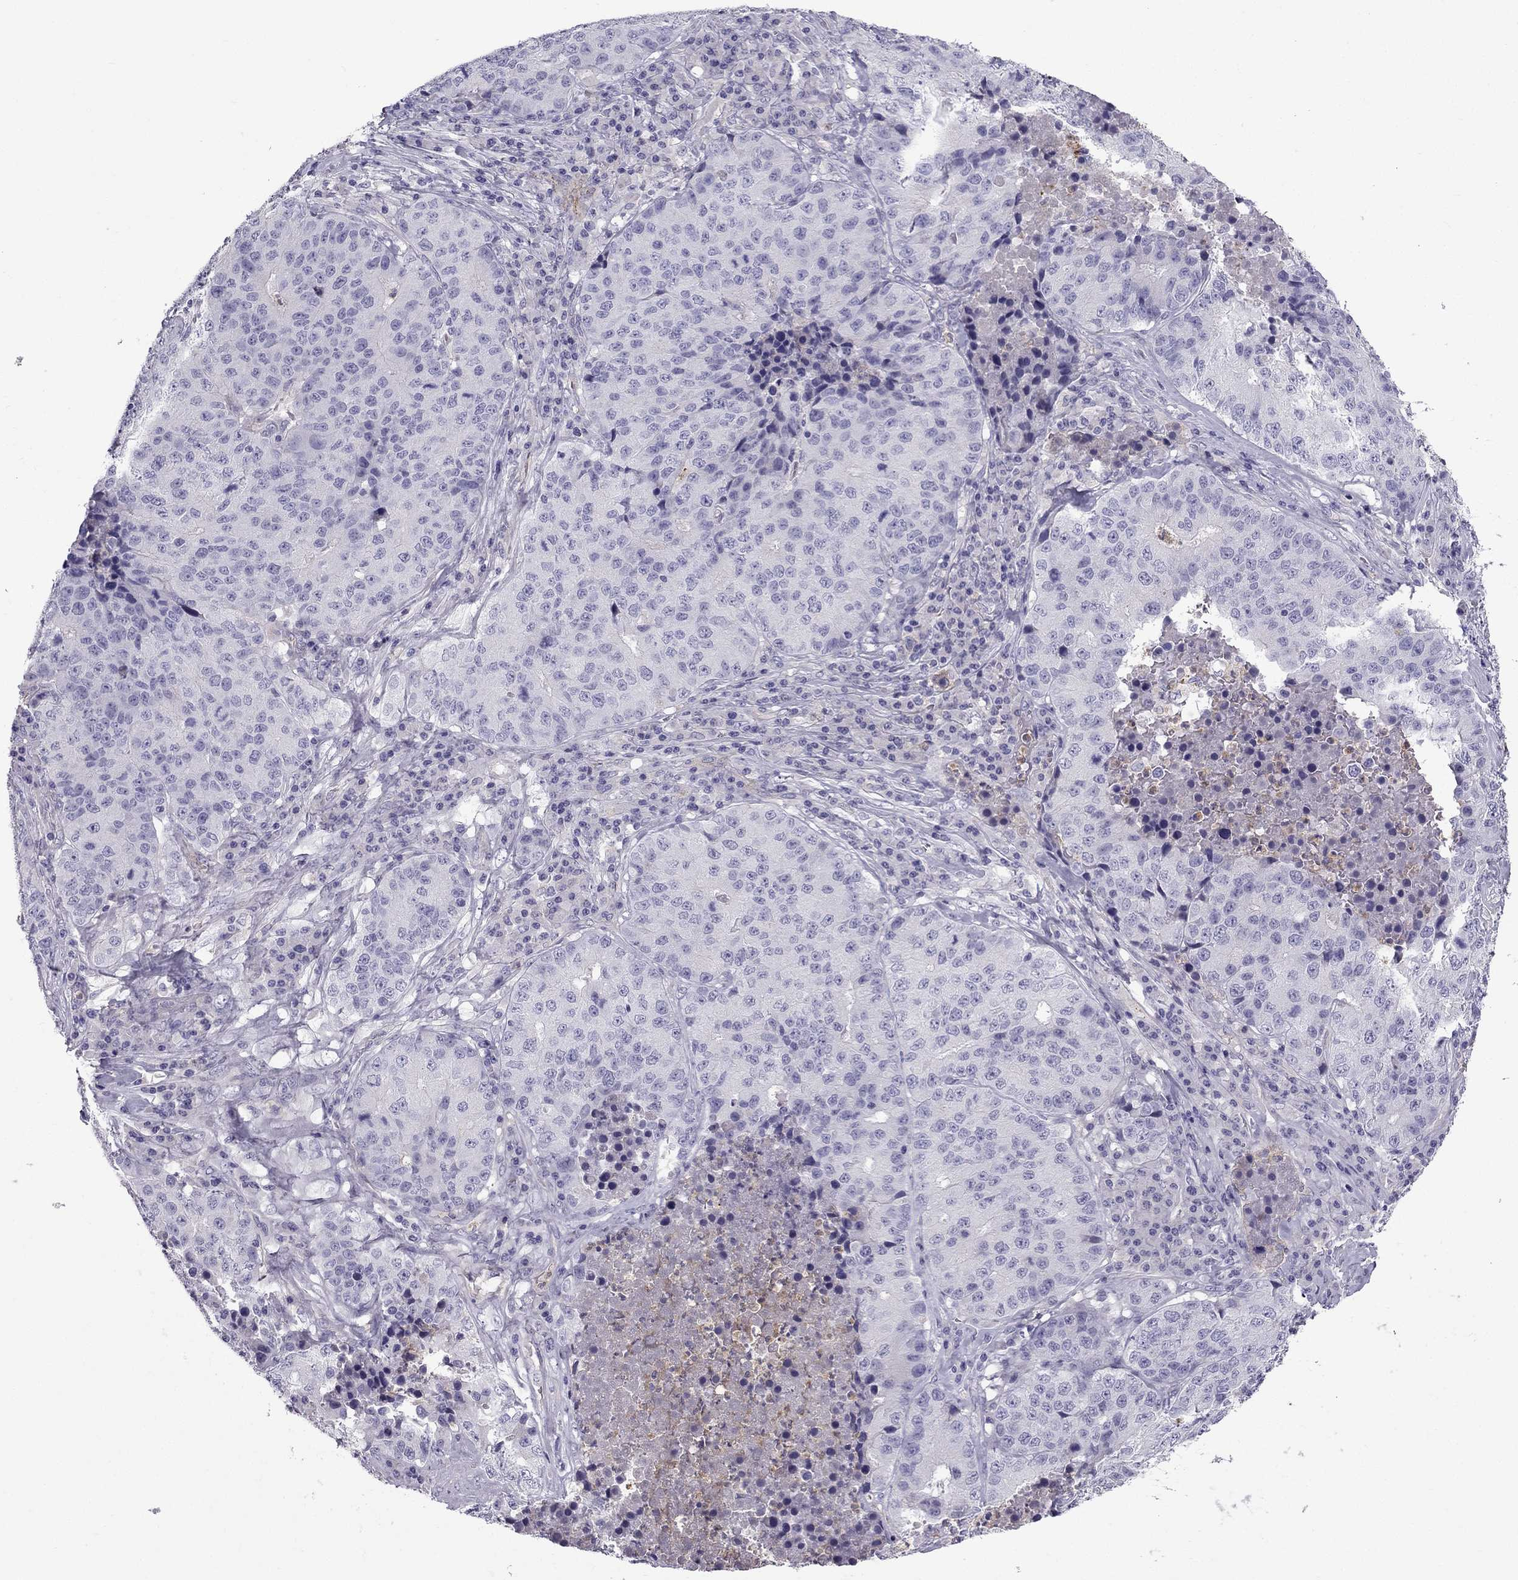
{"staining": {"intensity": "negative", "quantity": "none", "location": "none"}, "tissue": "stomach cancer", "cell_type": "Tumor cells", "image_type": "cancer", "snomed": [{"axis": "morphology", "description": "Adenocarcinoma, NOS"}, {"axis": "topography", "description": "Stomach"}], "caption": "IHC of human stomach cancer exhibits no expression in tumor cells.", "gene": "STOML3", "patient": {"sex": "male", "age": 71}}